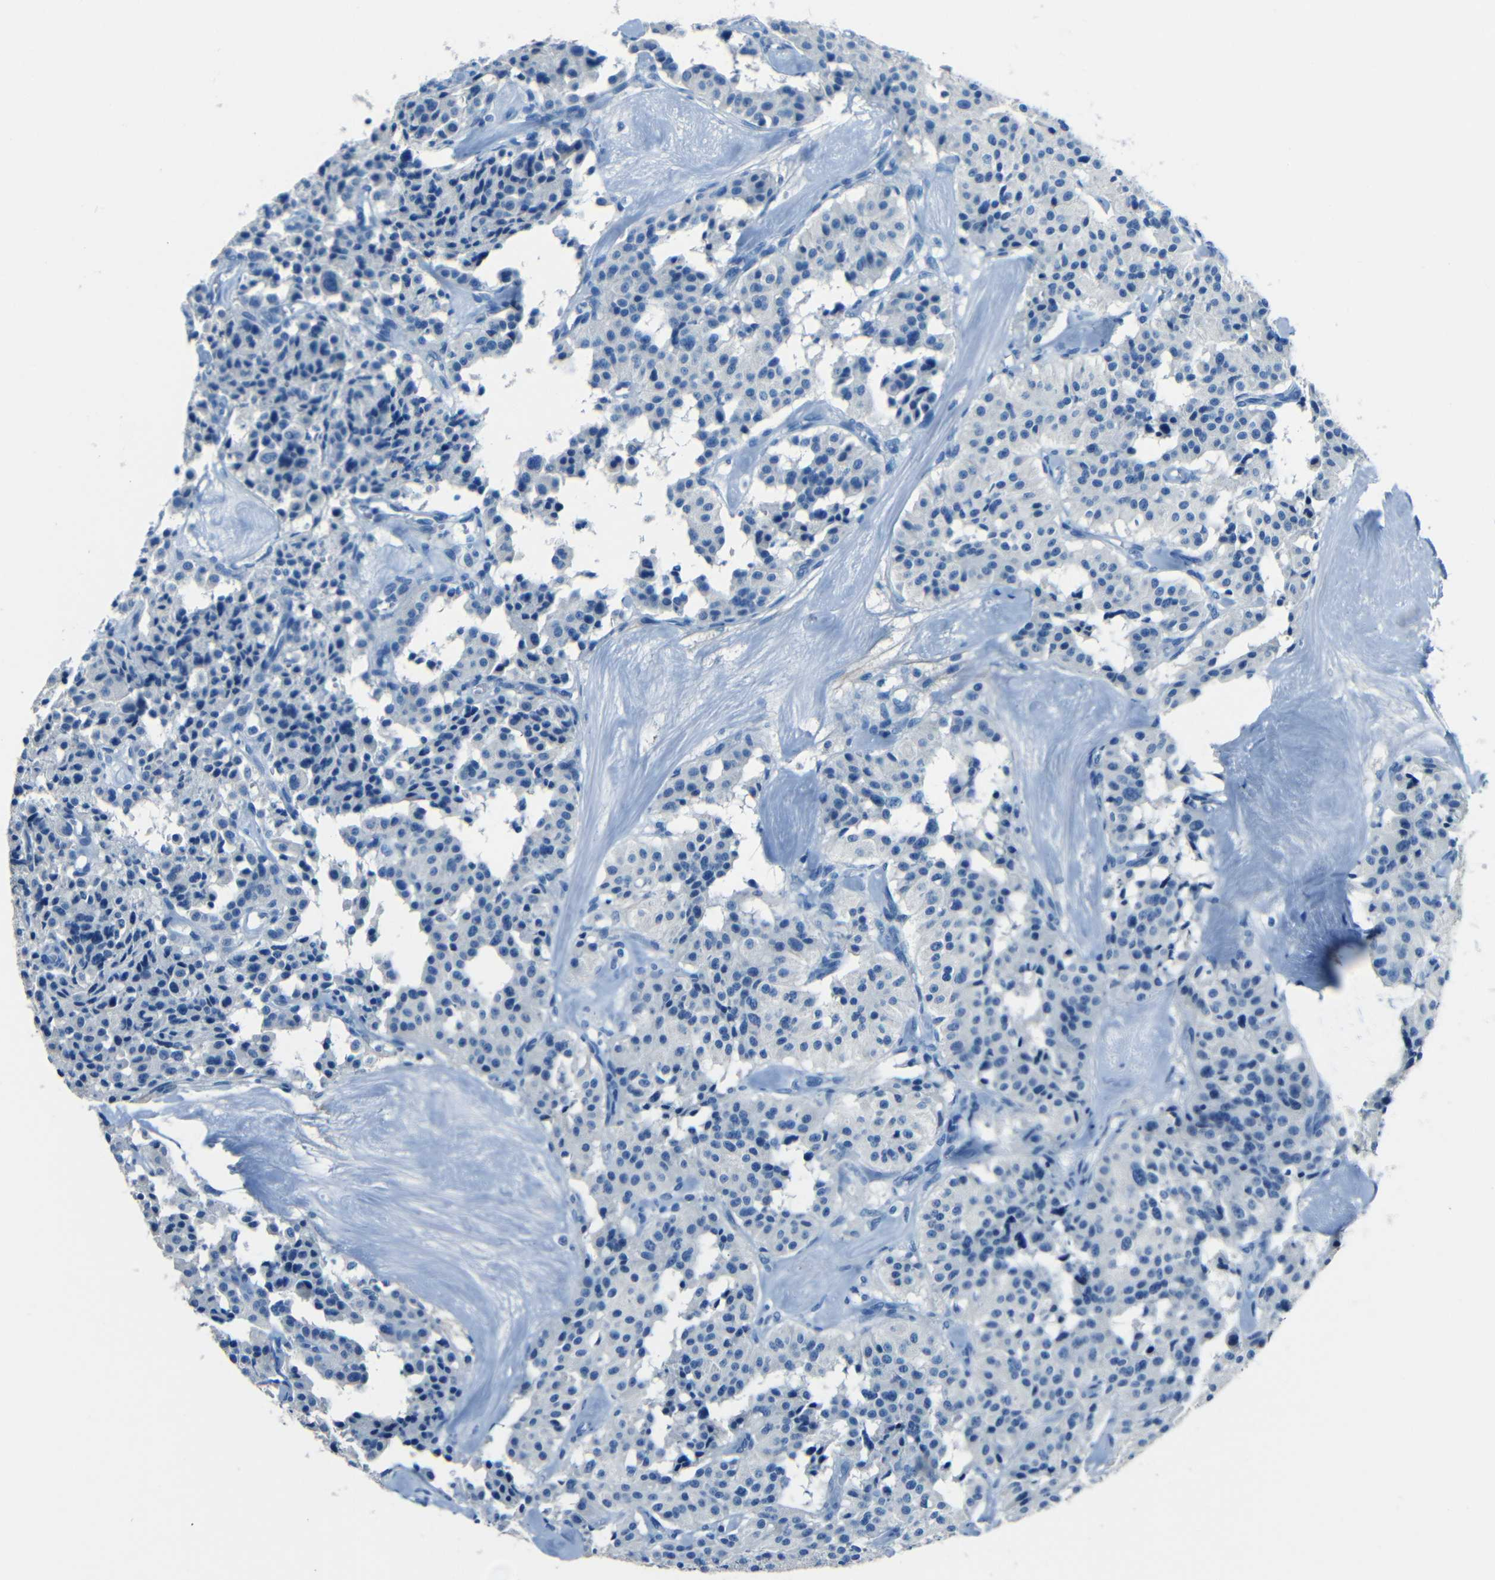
{"staining": {"intensity": "negative", "quantity": "none", "location": "none"}, "tissue": "carcinoid", "cell_type": "Tumor cells", "image_type": "cancer", "snomed": [{"axis": "morphology", "description": "Carcinoid, malignant, NOS"}, {"axis": "topography", "description": "Lung"}], "caption": "High magnification brightfield microscopy of malignant carcinoid stained with DAB (brown) and counterstained with hematoxylin (blue): tumor cells show no significant positivity. (DAB immunohistochemistry (IHC), high magnification).", "gene": "FBN2", "patient": {"sex": "male", "age": 30}}